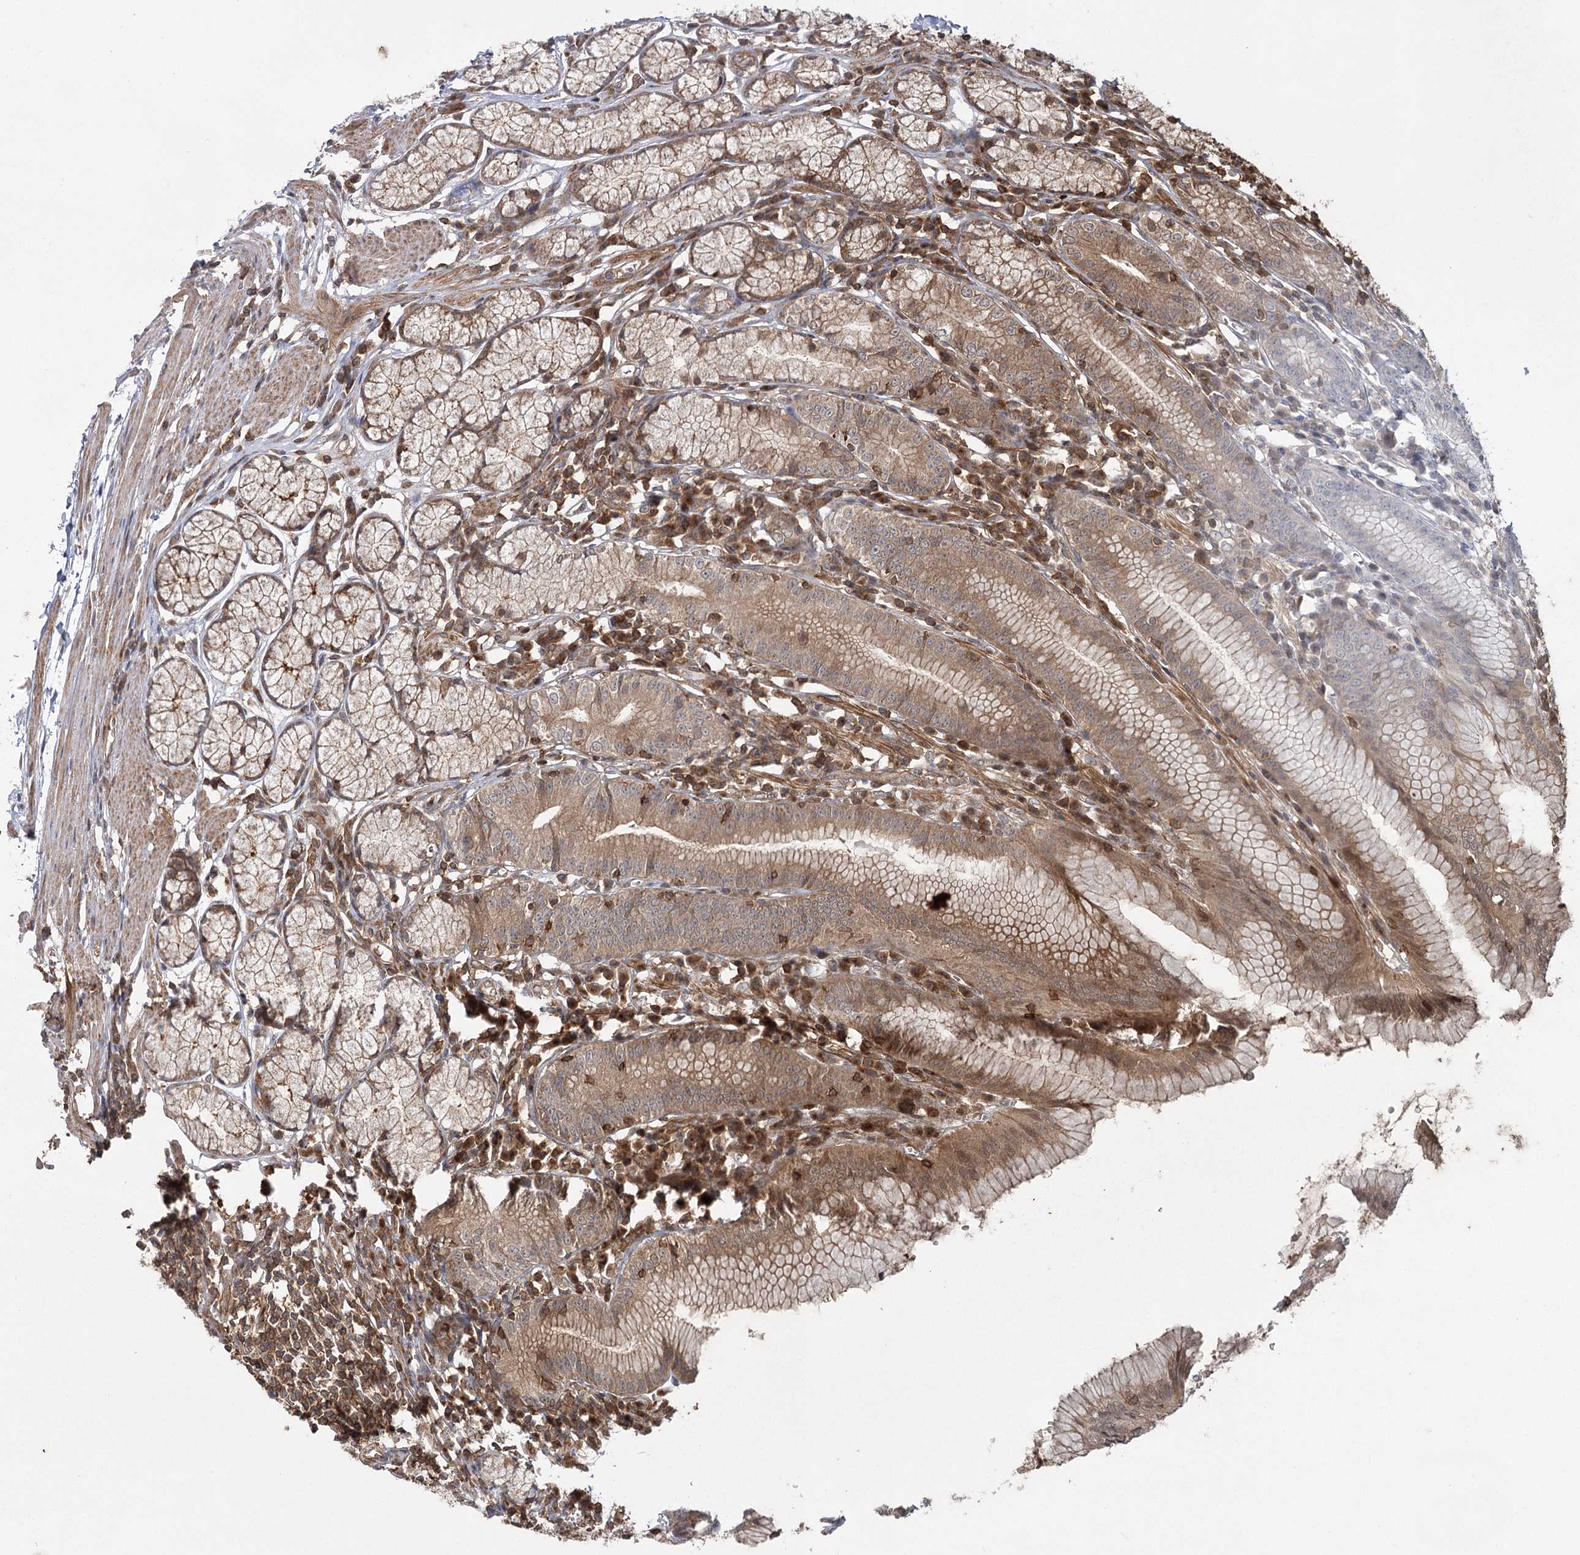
{"staining": {"intensity": "moderate", "quantity": ">75%", "location": "cytoplasmic/membranous"}, "tissue": "stomach", "cell_type": "Glandular cells", "image_type": "normal", "snomed": [{"axis": "morphology", "description": "Normal tissue, NOS"}, {"axis": "topography", "description": "Stomach"}], "caption": "Stomach stained with immunohistochemistry reveals moderate cytoplasmic/membranous expression in about >75% of glandular cells.", "gene": "MDFIC", "patient": {"sex": "male", "age": 55}}